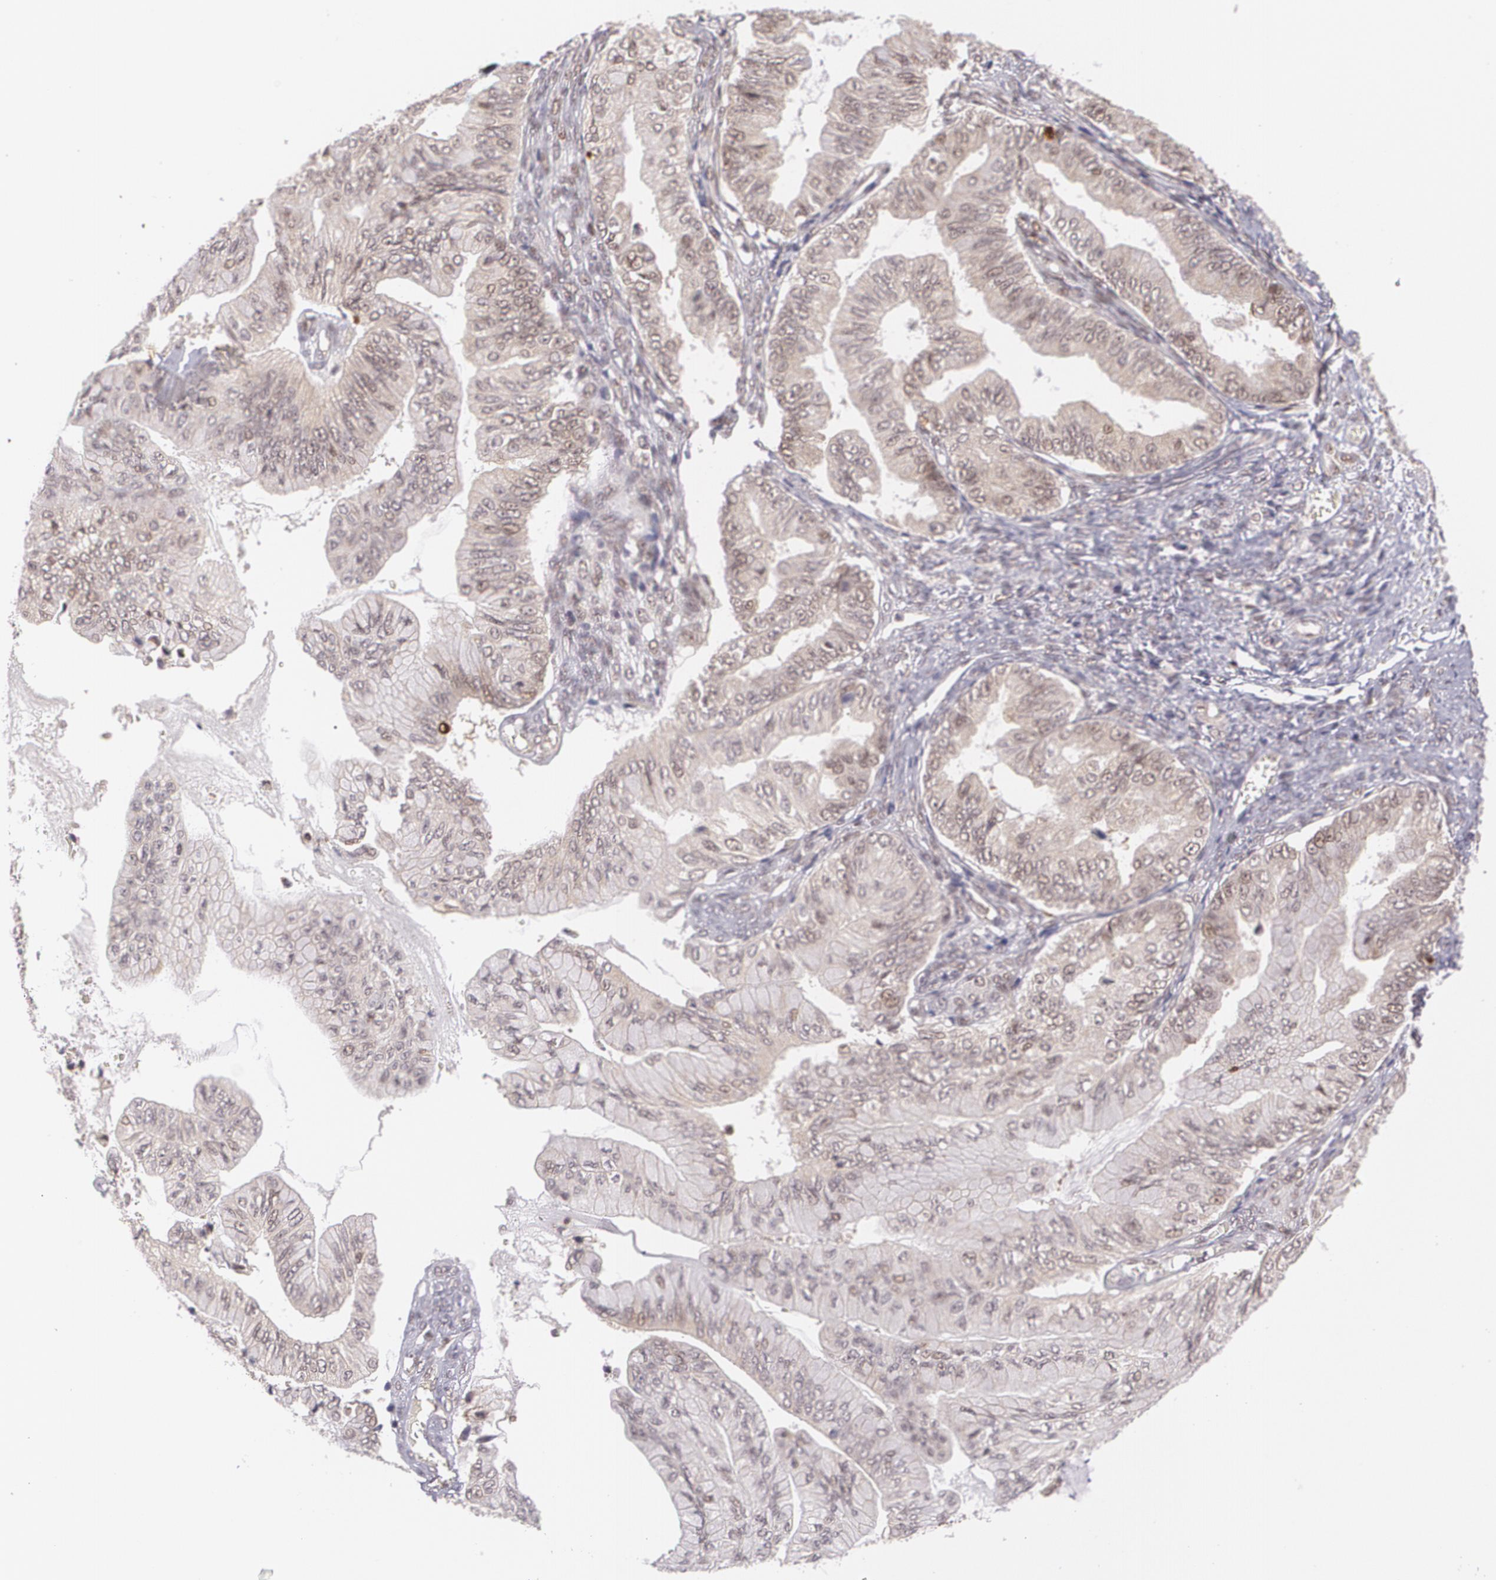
{"staining": {"intensity": "weak", "quantity": "<25%", "location": "cytoplasmic/membranous,nuclear"}, "tissue": "ovarian cancer", "cell_type": "Tumor cells", "image_type": "cancer", "snomed": [{"axis": "morphology", "description": "Cystadenocarcinoma, mucinous, NOS"}, {"axis": "topography", "description": "Ovary"}], "caption": "This is a photomicrograph of immunohistochemistry (IHC) staining of ovarian cancer (mucinous cystadenocarcinoma), which shows no expression in tumor cells. (DAB (3,3'-diaminobenzidine) immunohistochemistry, high magnification).", "gene": "CUL2", "patient": {"sex": "female", "age": 36}}